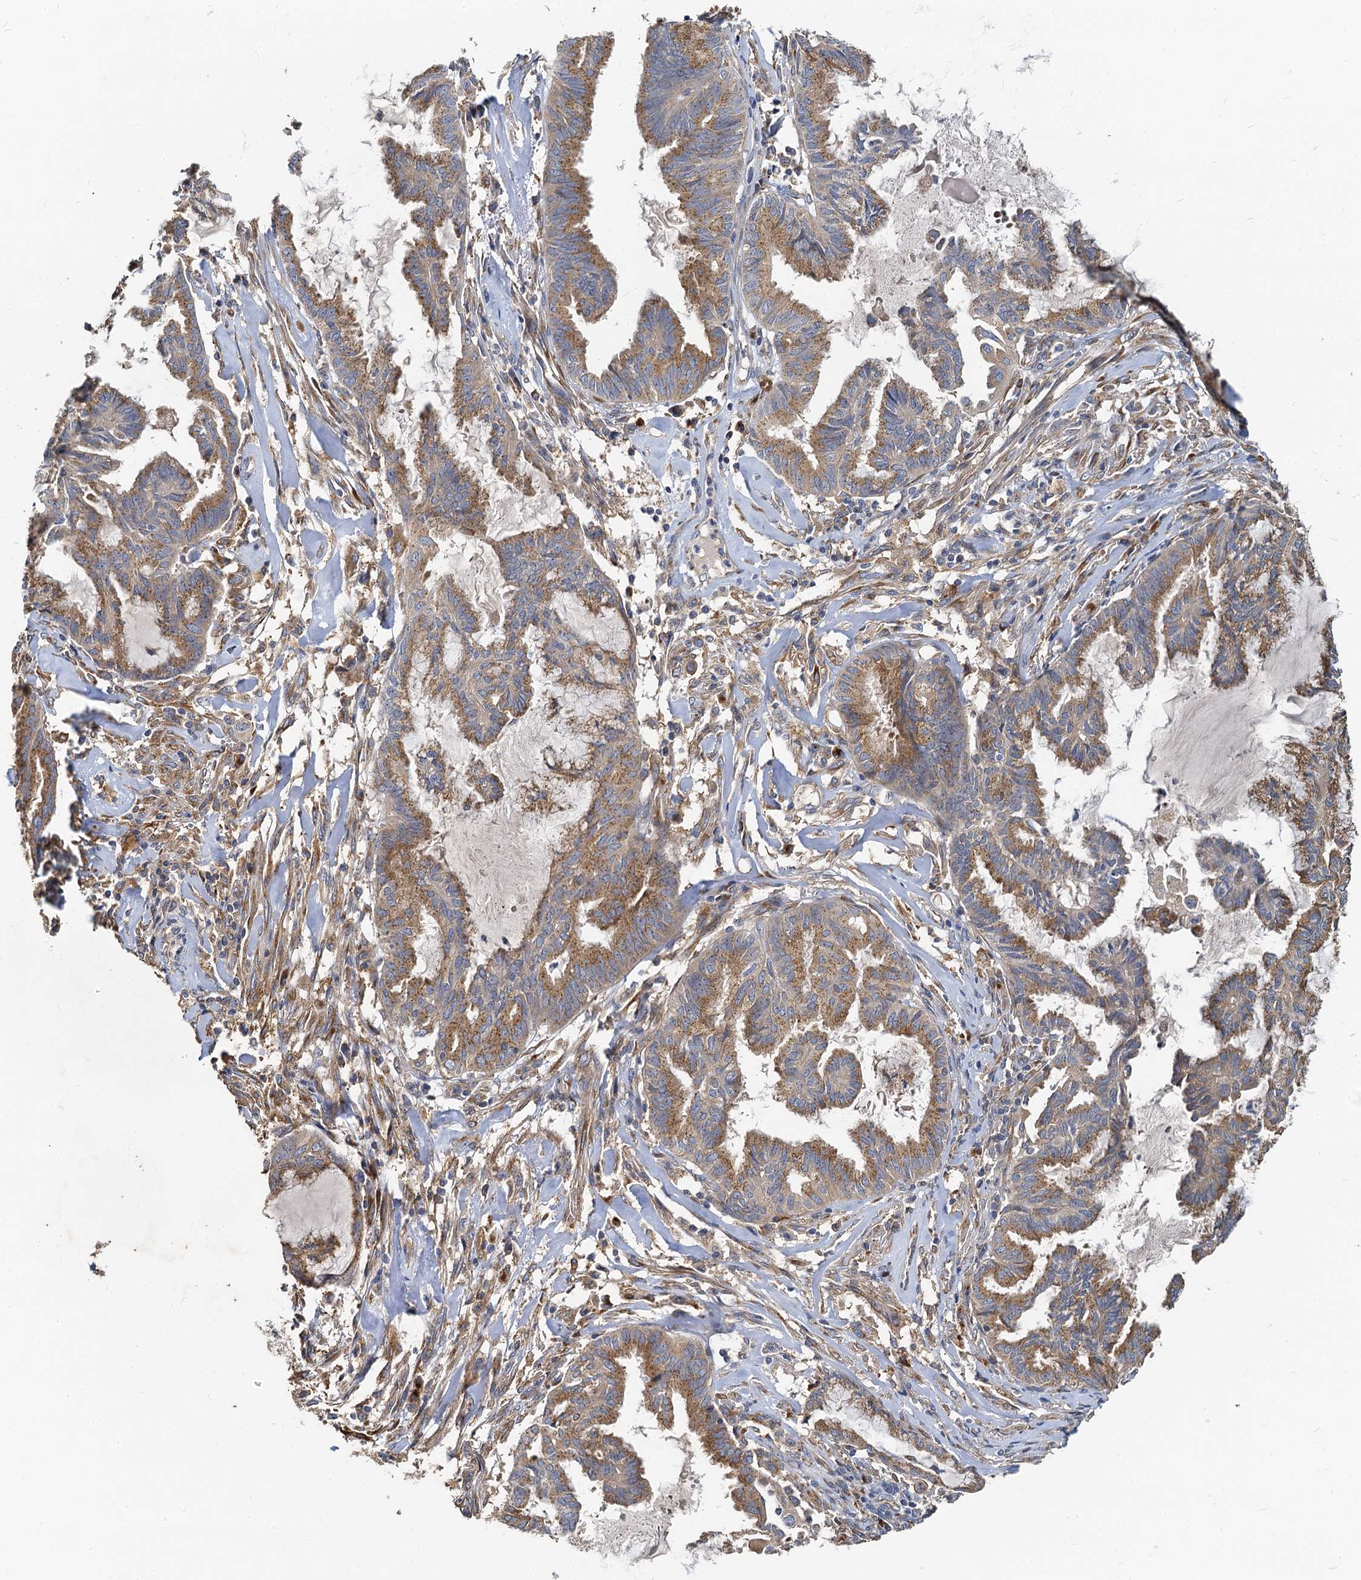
{"staining": {"intensity": "moderate", "quantity": ">75%", "location": "cytoplasmic/membranous"}, "tissue": "endometrial cancer", "cell_type": "Tumor cells", "image_type": "cancer", "snomed": [{"axis": "morphology", "description": "Adenocarcinoma, NOS"}, {"axis": "topography", "description": "Endometrium"}], "caption": "Endometrial cancer (adenocarcinoma) was stained to show a protein in brown. There is medium levels of moderate cytoplasmic/membranous staining in approximately >75% of tumor cells.", "gene": "NKAPD1", "patient": {"sex": "female", "age": 86}}